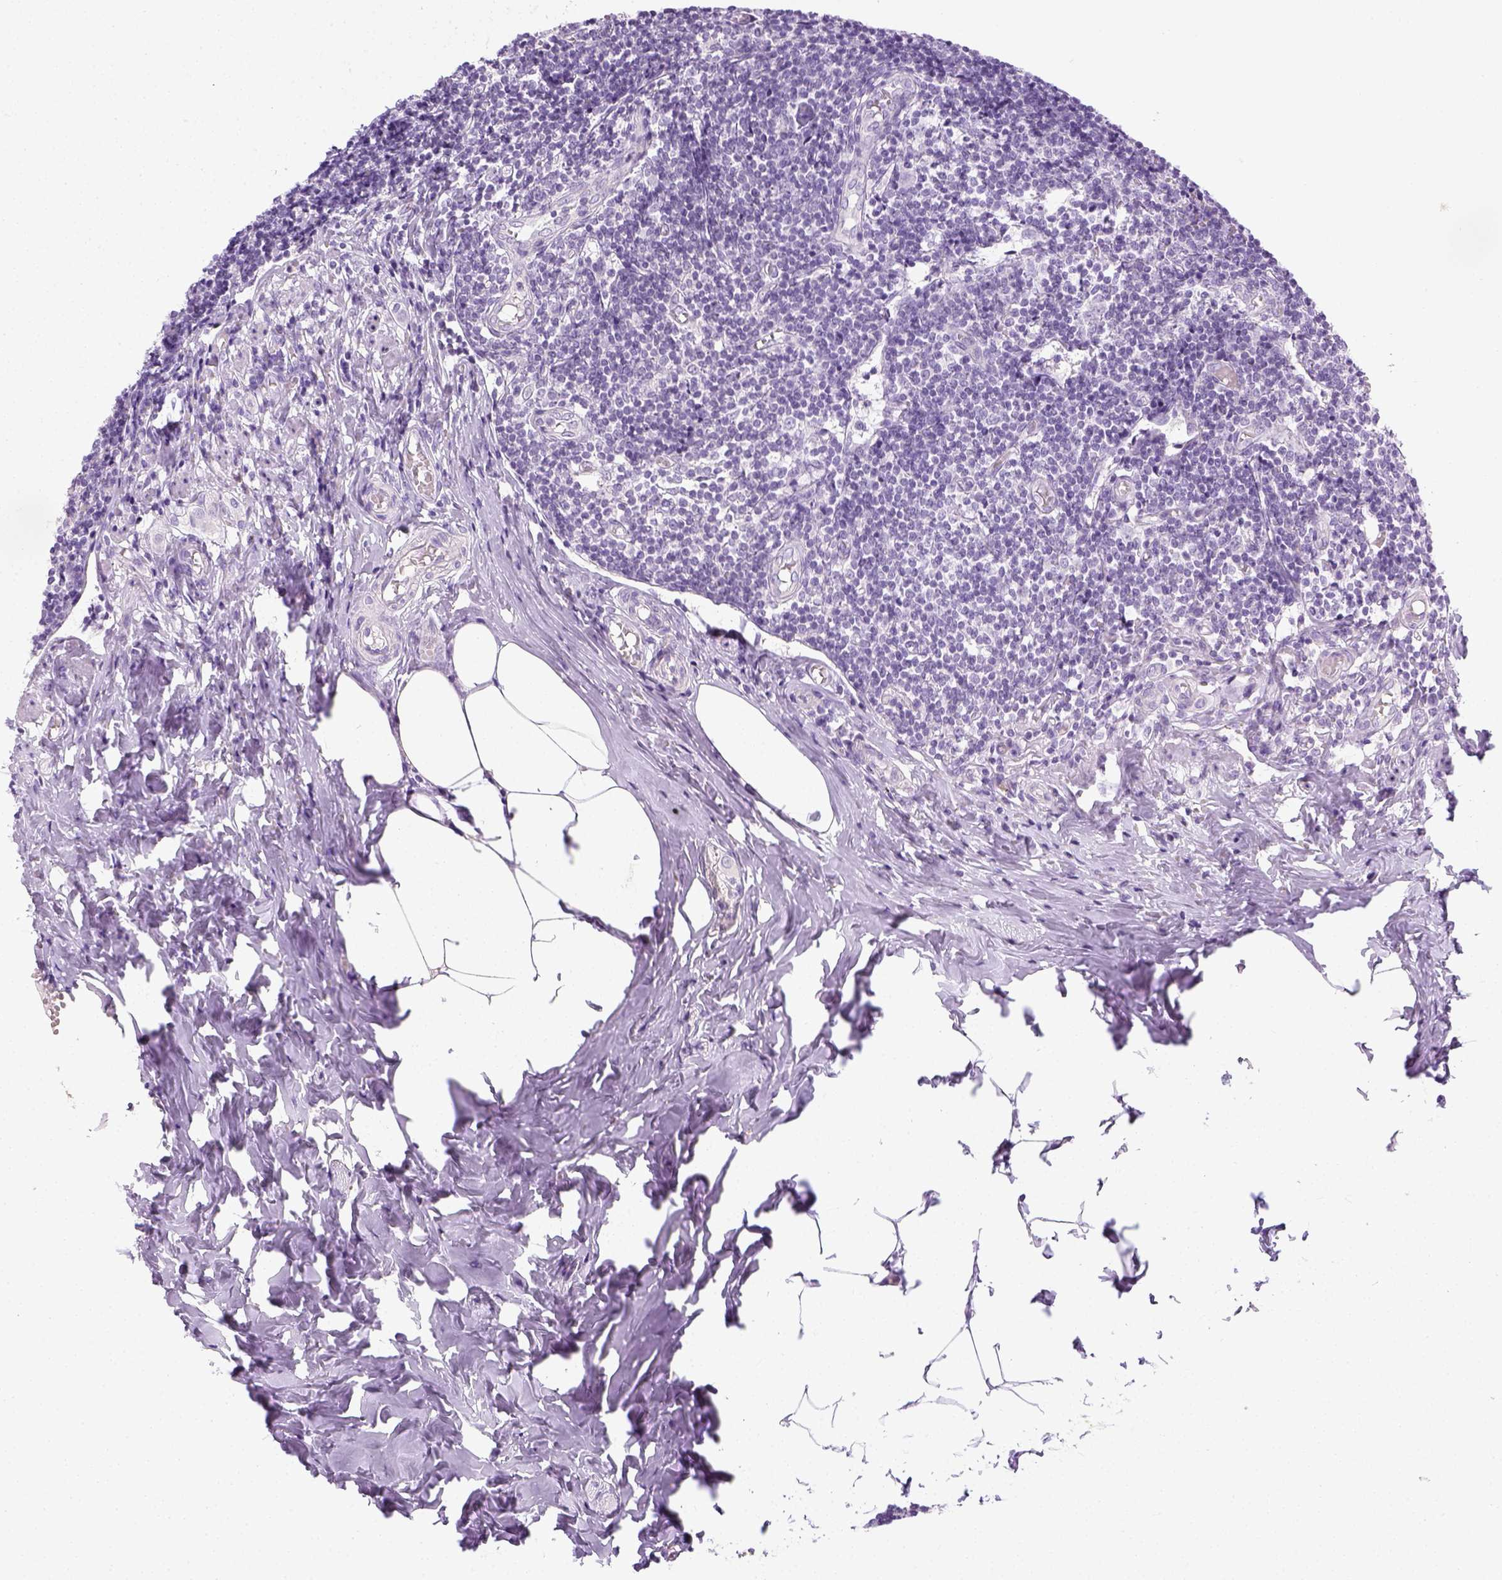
{"staining": {"intensity": "negative", "quantity": "none", "location": "none"}, "tissue": "appendix", "cell_type": "Glandular cells", "image_type": "normal", "snomed": [{"axis": "morphology", "description": "Normal tissue, NOS"}, {"axis": "topography", "description": "Appendix"}], "caption": "A high-resolution photomicrograph shows IHC staining of normal appendix, which exhibits no significant positivity in glandular cells.", "gene": "LGSN", "patient": {"sex": "female", "age": 32}}